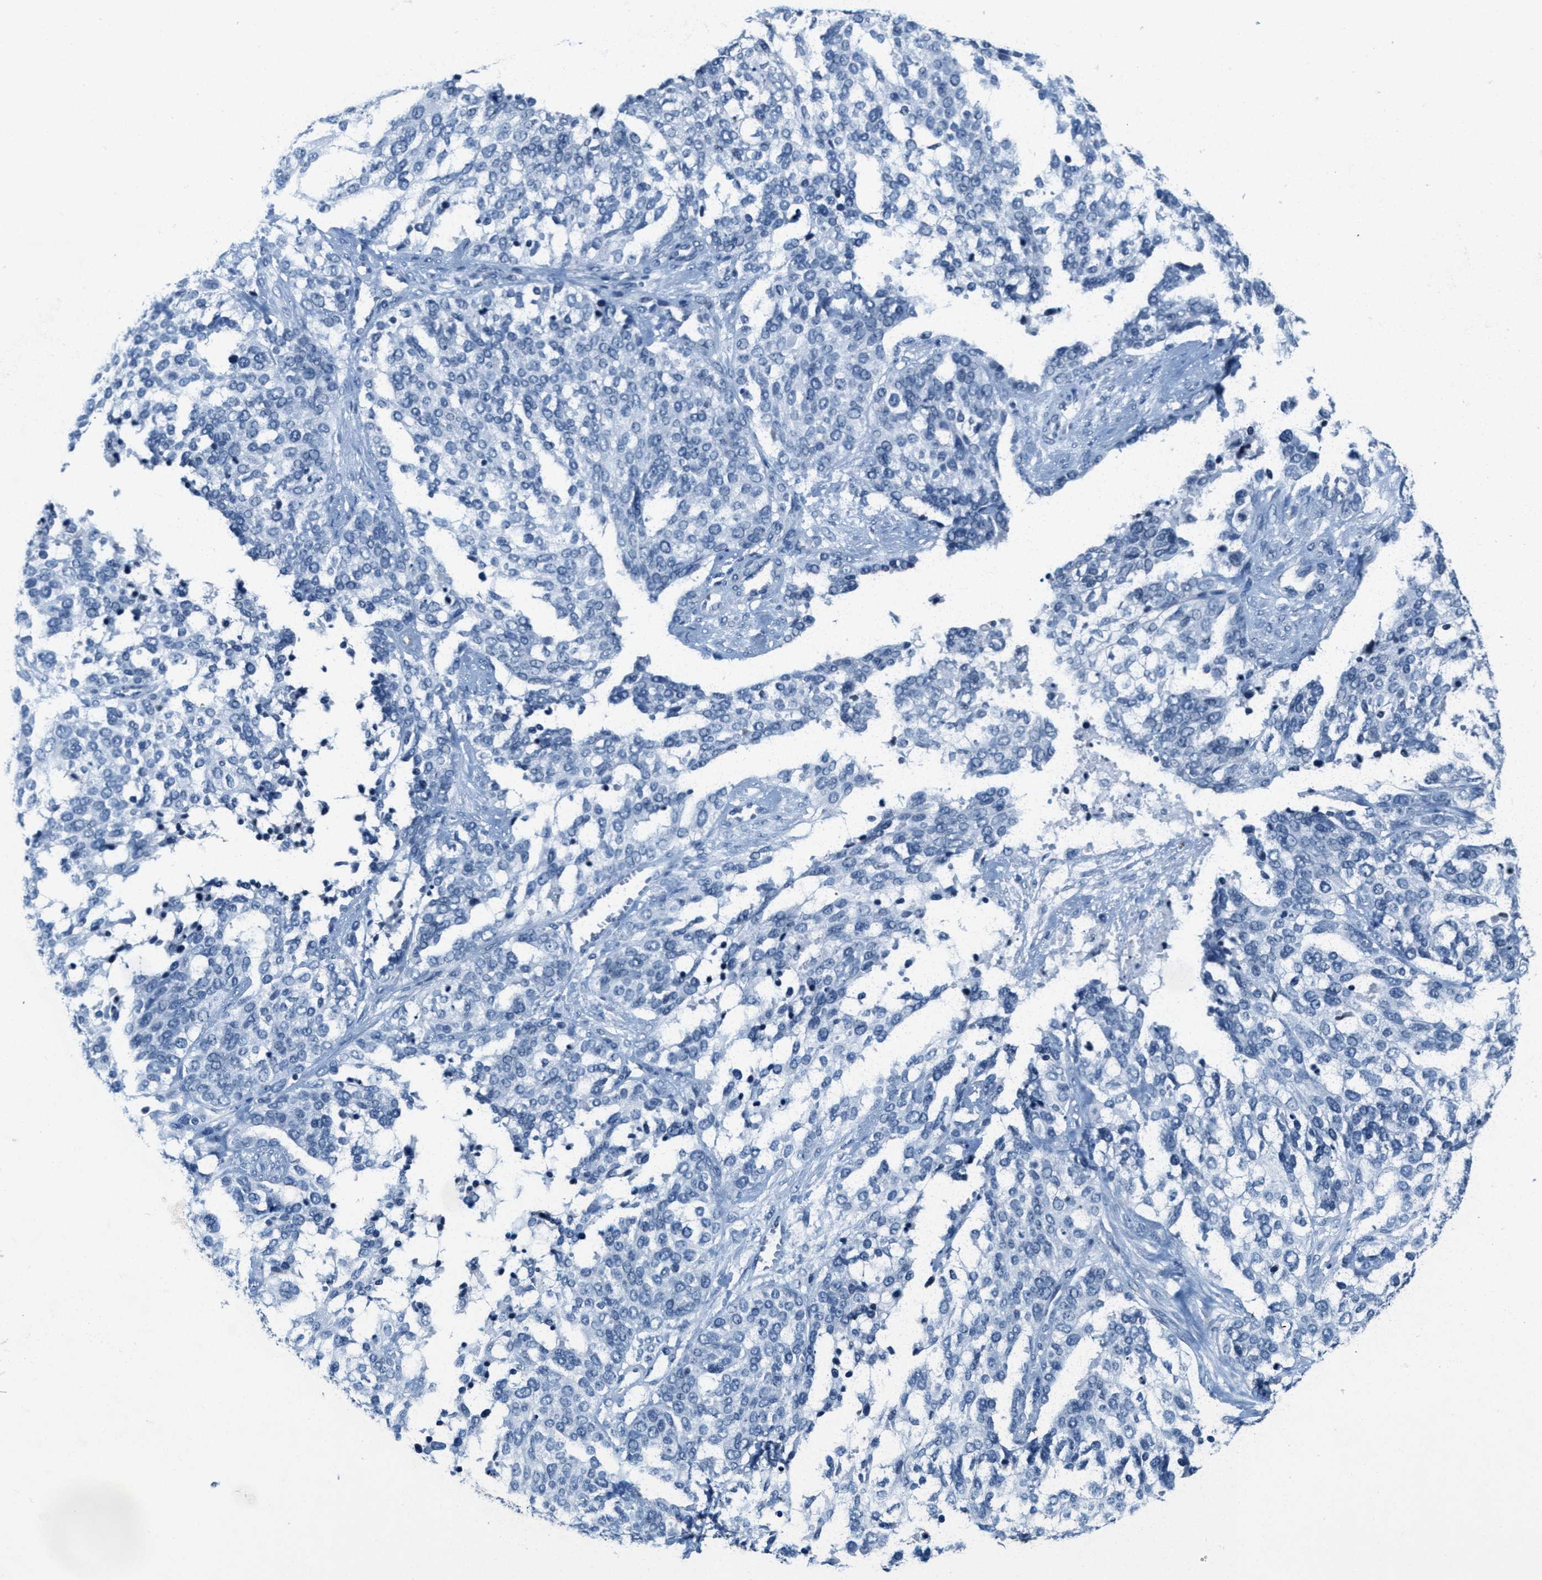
{"staining": {"intensity": "negative", "quantity": "none", "location": "none"}, "tissue": "ovarian cancer", "cell_type": "Tumor cells", "image_type": "cancer", "snomed": [{"axis": "morphology", "description": "Cystadenocarcinoma, serous, NOS"}, {"axis": "topography", "description": "Ovary"}], "caption": "Immunohistochemistry (IHC) micrograph of serous cystadenocarcinoma (ovarian) stained for a protein (brown), which demonstrates no staining in tumor cells.", "gene": "CA4", "patient": {"sex": "female", "age": 44}}